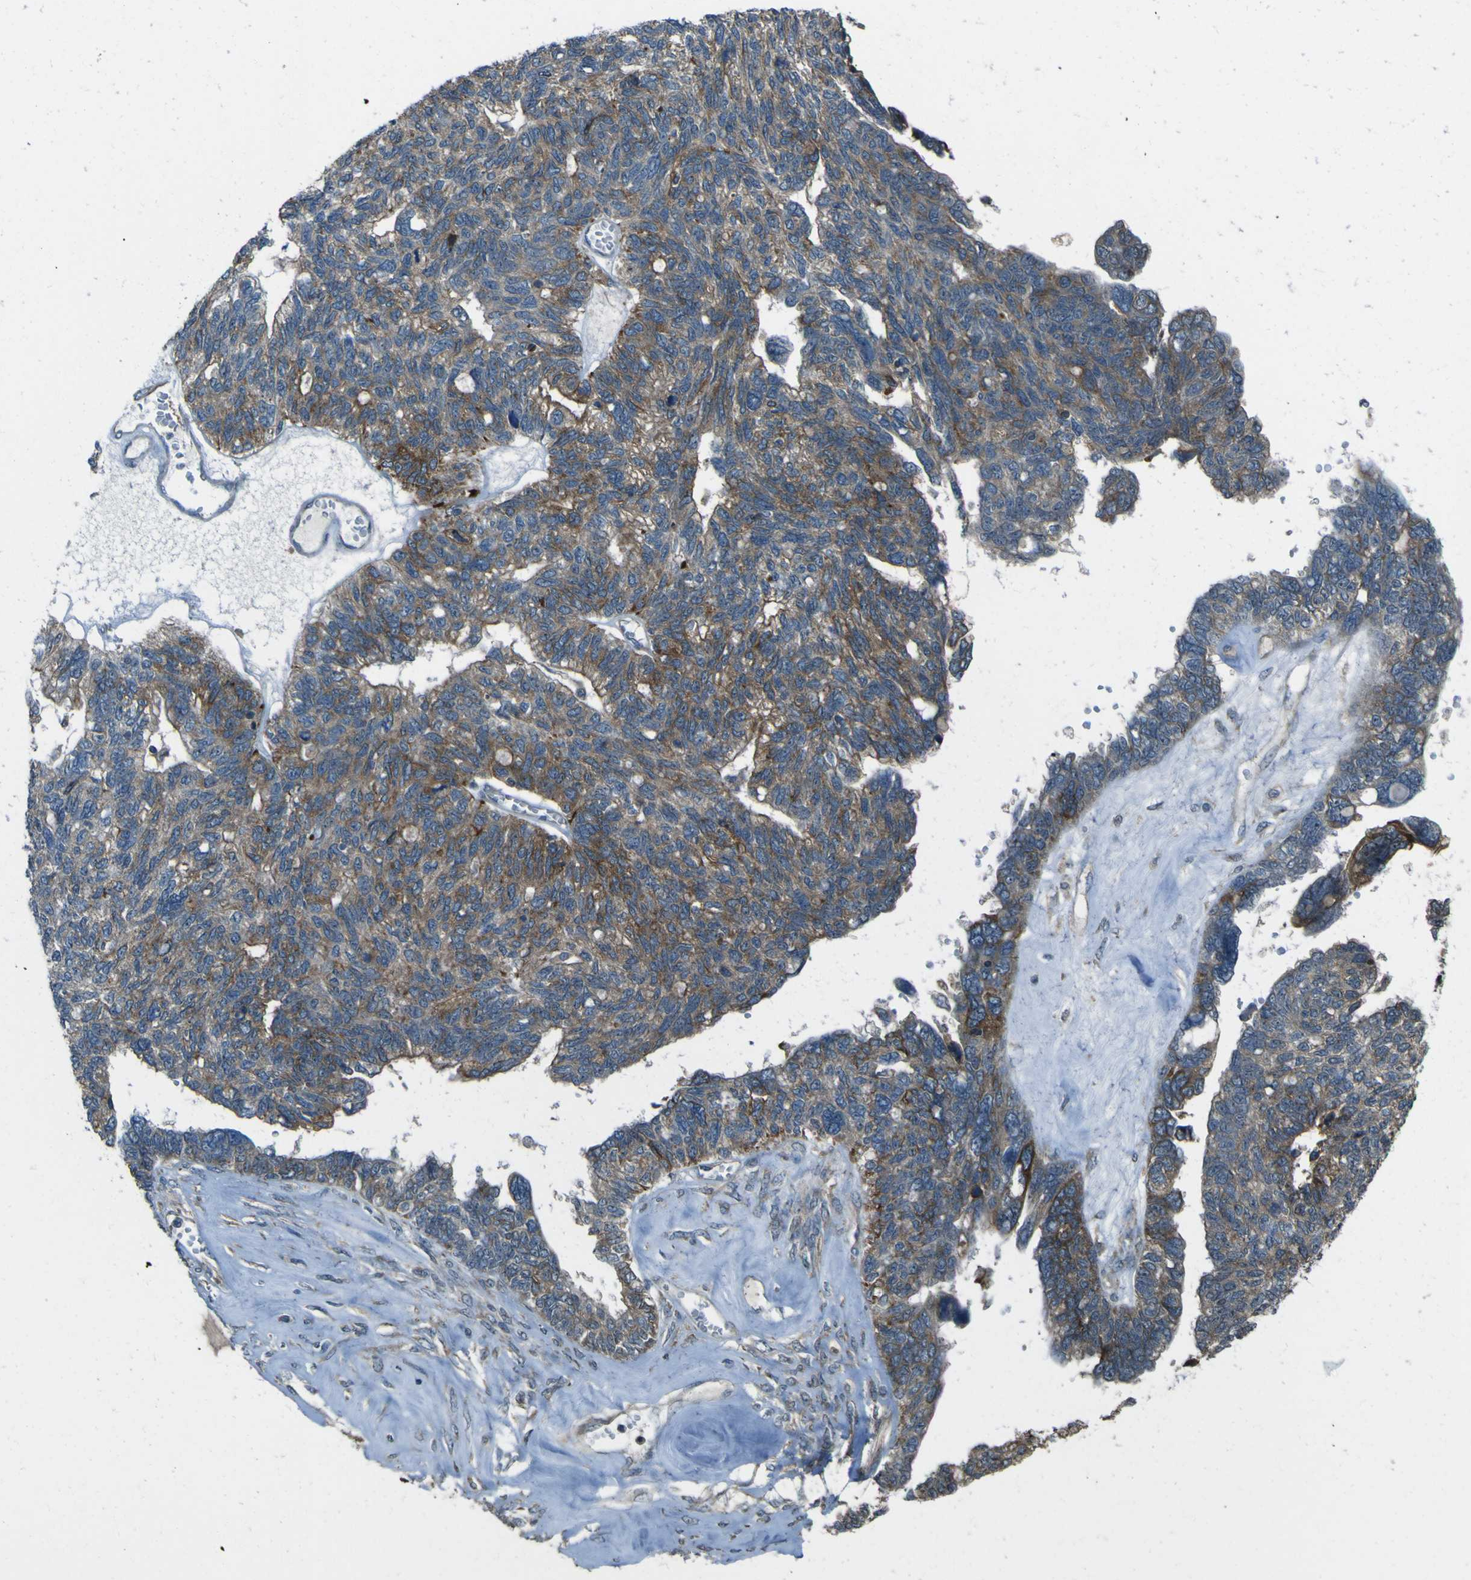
{"staining": {"intensity": "moderate", "quantity": "25%-75%", "location": "cytoplasmic/membranous"}, "tissue": "ovarian cancer", "cell_type": "Tumor cells", "image_type": "cancer", "snomed": [{"axis": "morphology", "description": "Cystadenocarcinoma, serous, NOS"}, {"axis": "topography", "description": "Ovary"}], "caption": "Immunohistochemical staining of ovarian cancer reveals medium levels of moderate cytoplasmic/membranous positivity in approximately 25%-75% of tumor cells.", "gene": "NAALADL2", "patient": {"sex": "female", "age": 79}}